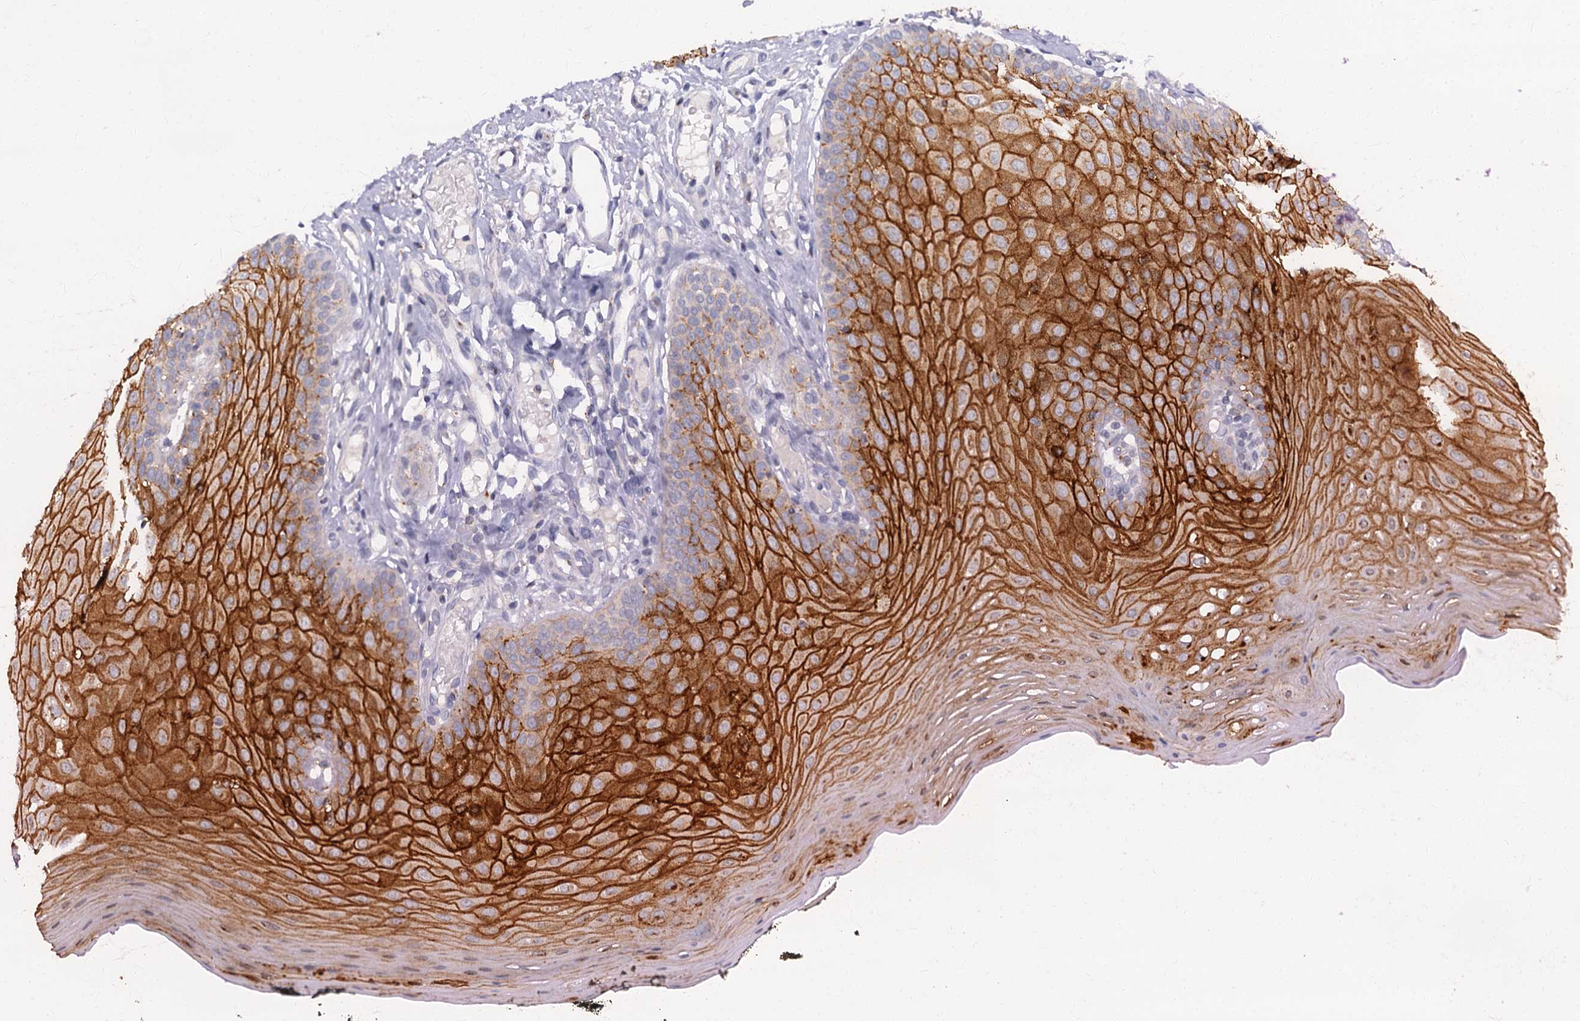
{"staining": {"intensity": "strong", "quantity": ">75%", "location": "cytoplasmic/membranous"}, "tissue": "oral mucosa", "cell_type": "Squamous epithelial cells", "image_type": "normal", "snomed": [{"axis": "morphology", "description": "Normal tissue, NOS"}, {"axis": "topography", "description": "Oral tissue"}], "caption": "High-power microscopy captured an immunohistochemistry (IHC) micrograph of unremarkable oral mucosa, revealing strong cytoplasmic/membranous staining in approximately >75% of squamous epithelial cells. (Stains: DAB in brown, nuclei in blue, Microscopy: brightfield microscopy at high magnification).", "gene": "LYPD3", "patient": {"sex": "male", "age": 74}}